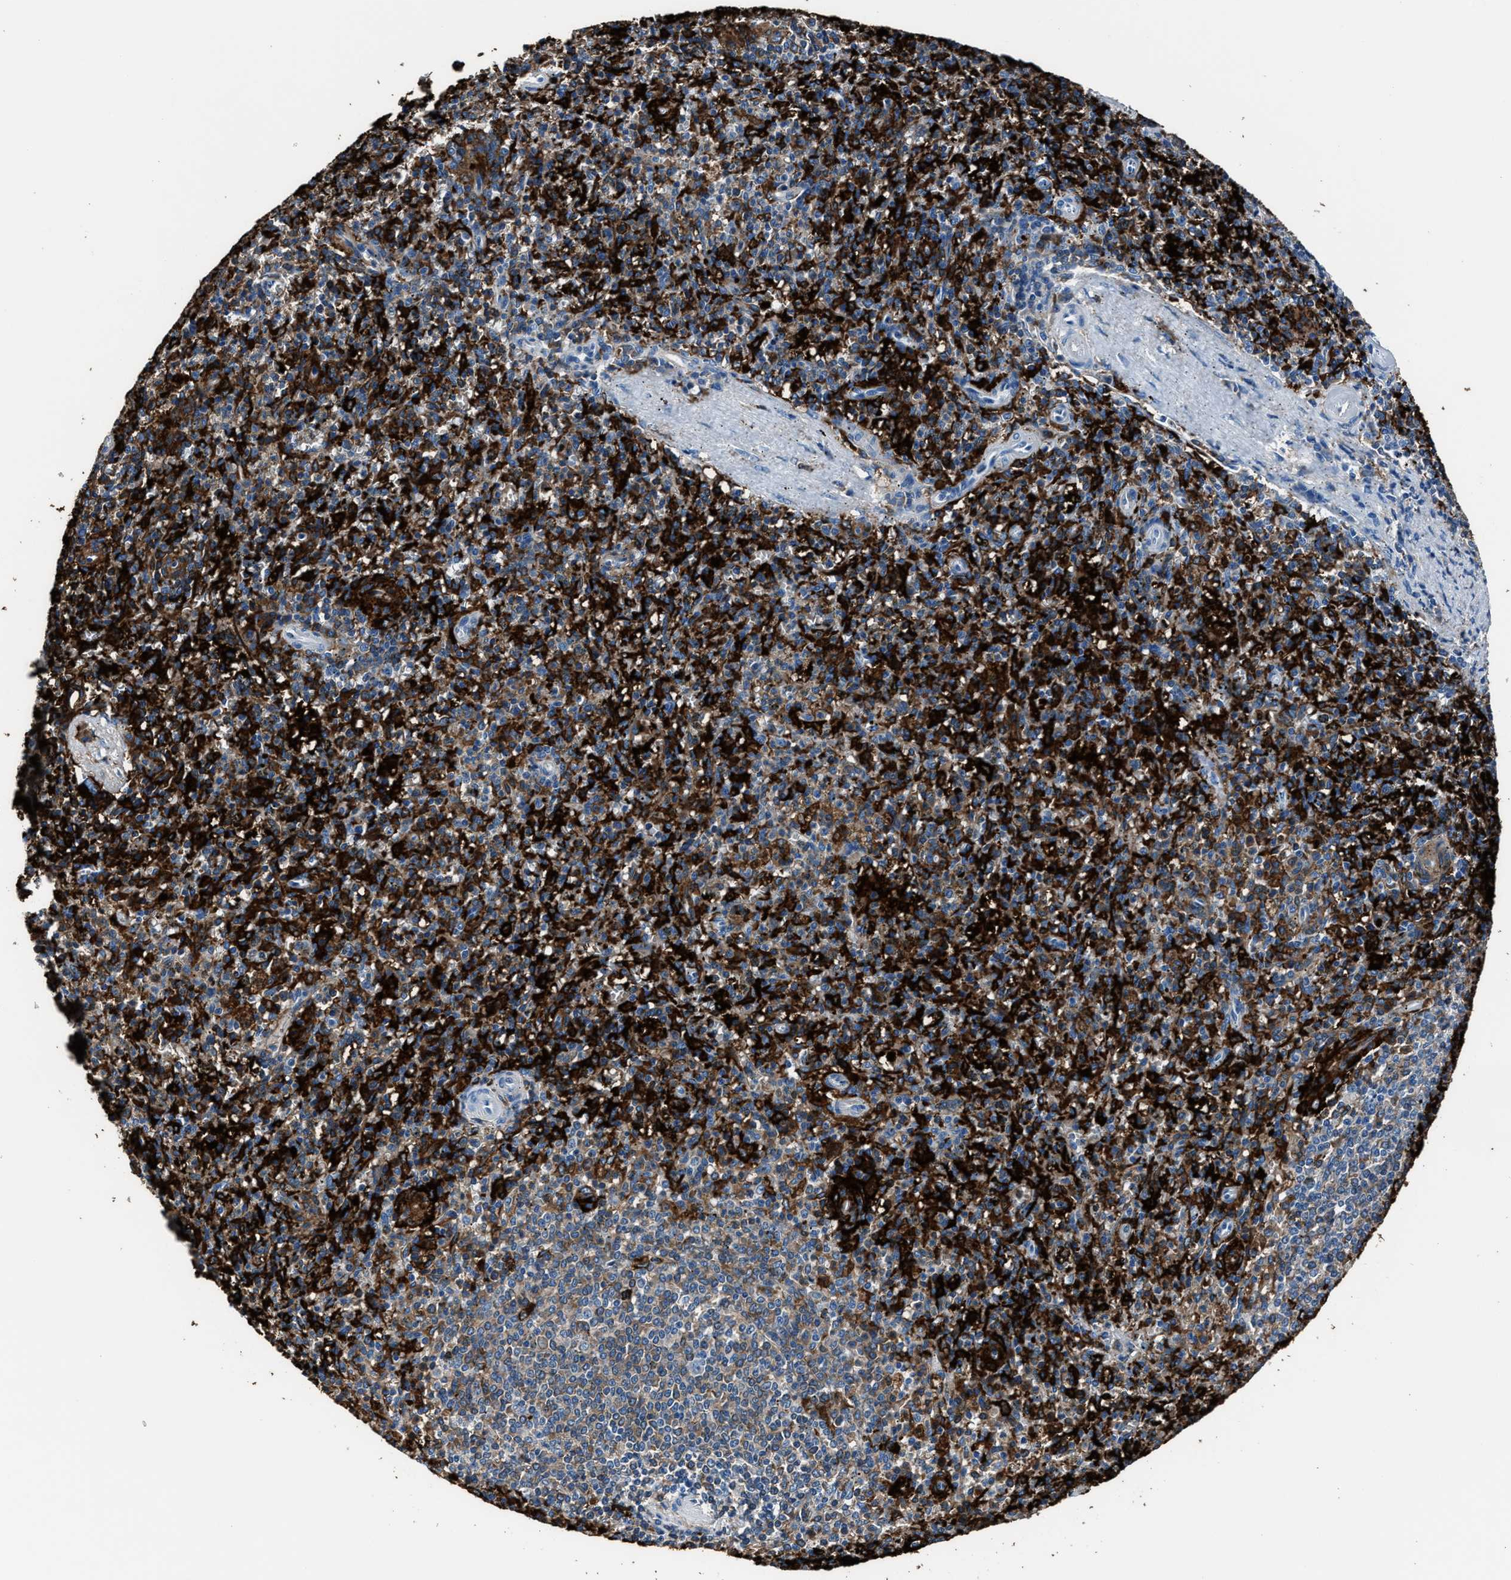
{"staining": {"intensity": "strong", "quantity": "25%-75%", "location": "cytoplasmic/membranous"}, "tissue": "spleen", "cell_type": "Cells in red pulp", "image_type": "normal", "snomed": [{"axis": "morphology", "description": "Normal tissue, NOS"}, {"axis": "topography", "description": "Spleen"}], "caption": "Spleen stained with immunohistochemistry (IHC) demonstrates strong cytoplasmic/membranous positivity in about 25%-75% of cells in red pulp.", "gene": "FTL", "patient": {"sex": "male", "age": 72}}